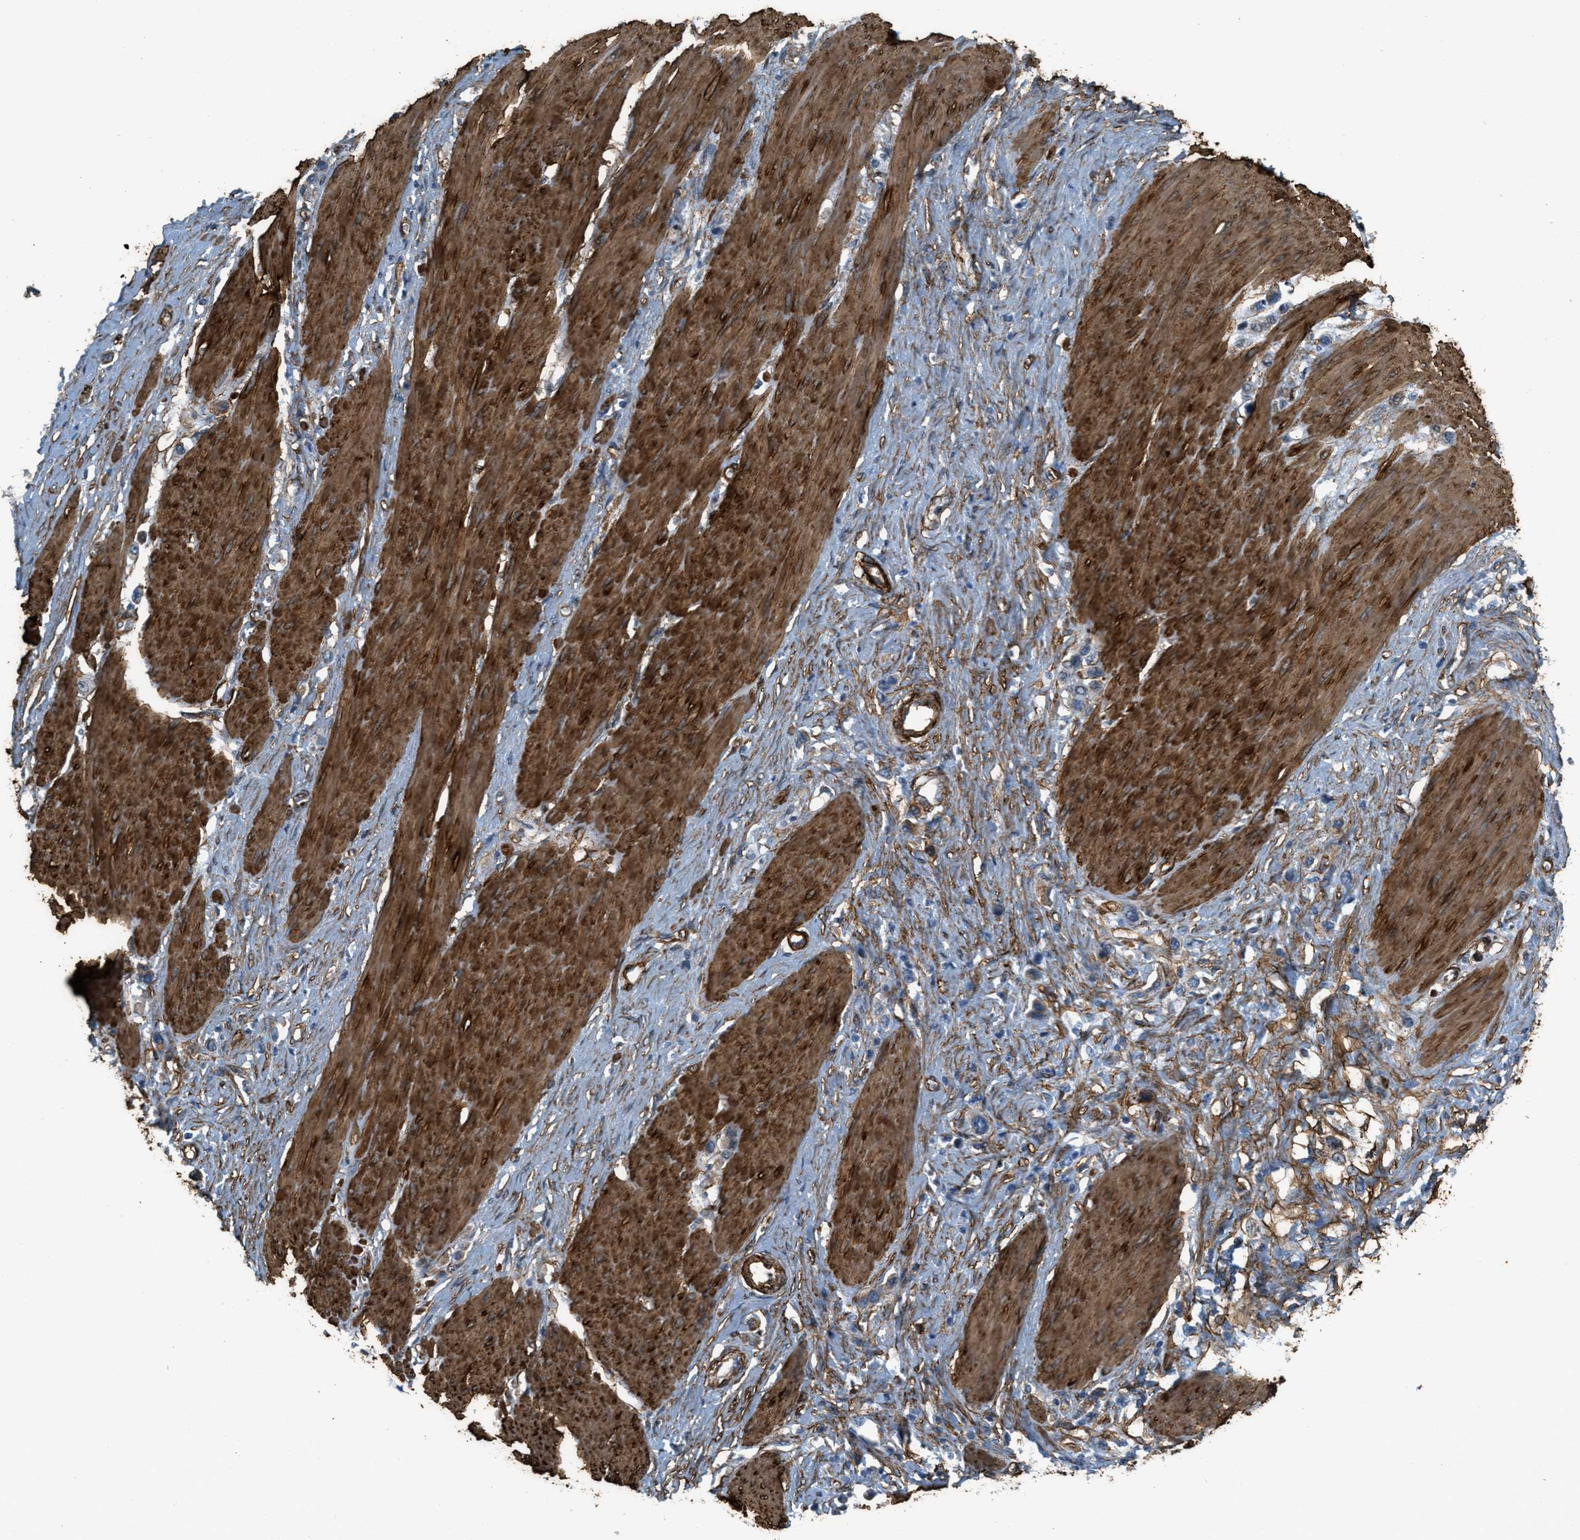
{"staining": {"intensity": "moderate", "quantity": ">75%", "location": "cytoplasmic/membranous"}, "tissue": "stomach cancer", "cell_type": "Tumor cells", "image_type": "cancer", "snomed": [{"axis": "morphology", "description": "Adenocarcinoma, NOS"}, {"axis": "topography", "description": "Stomach"}], "caption": "Human stomach adenocarcinoma stained with a protein marker shows moderate staining in tumor cells.", "gene": "CALD1", "patient": {"sex": "female", "age": 65}}